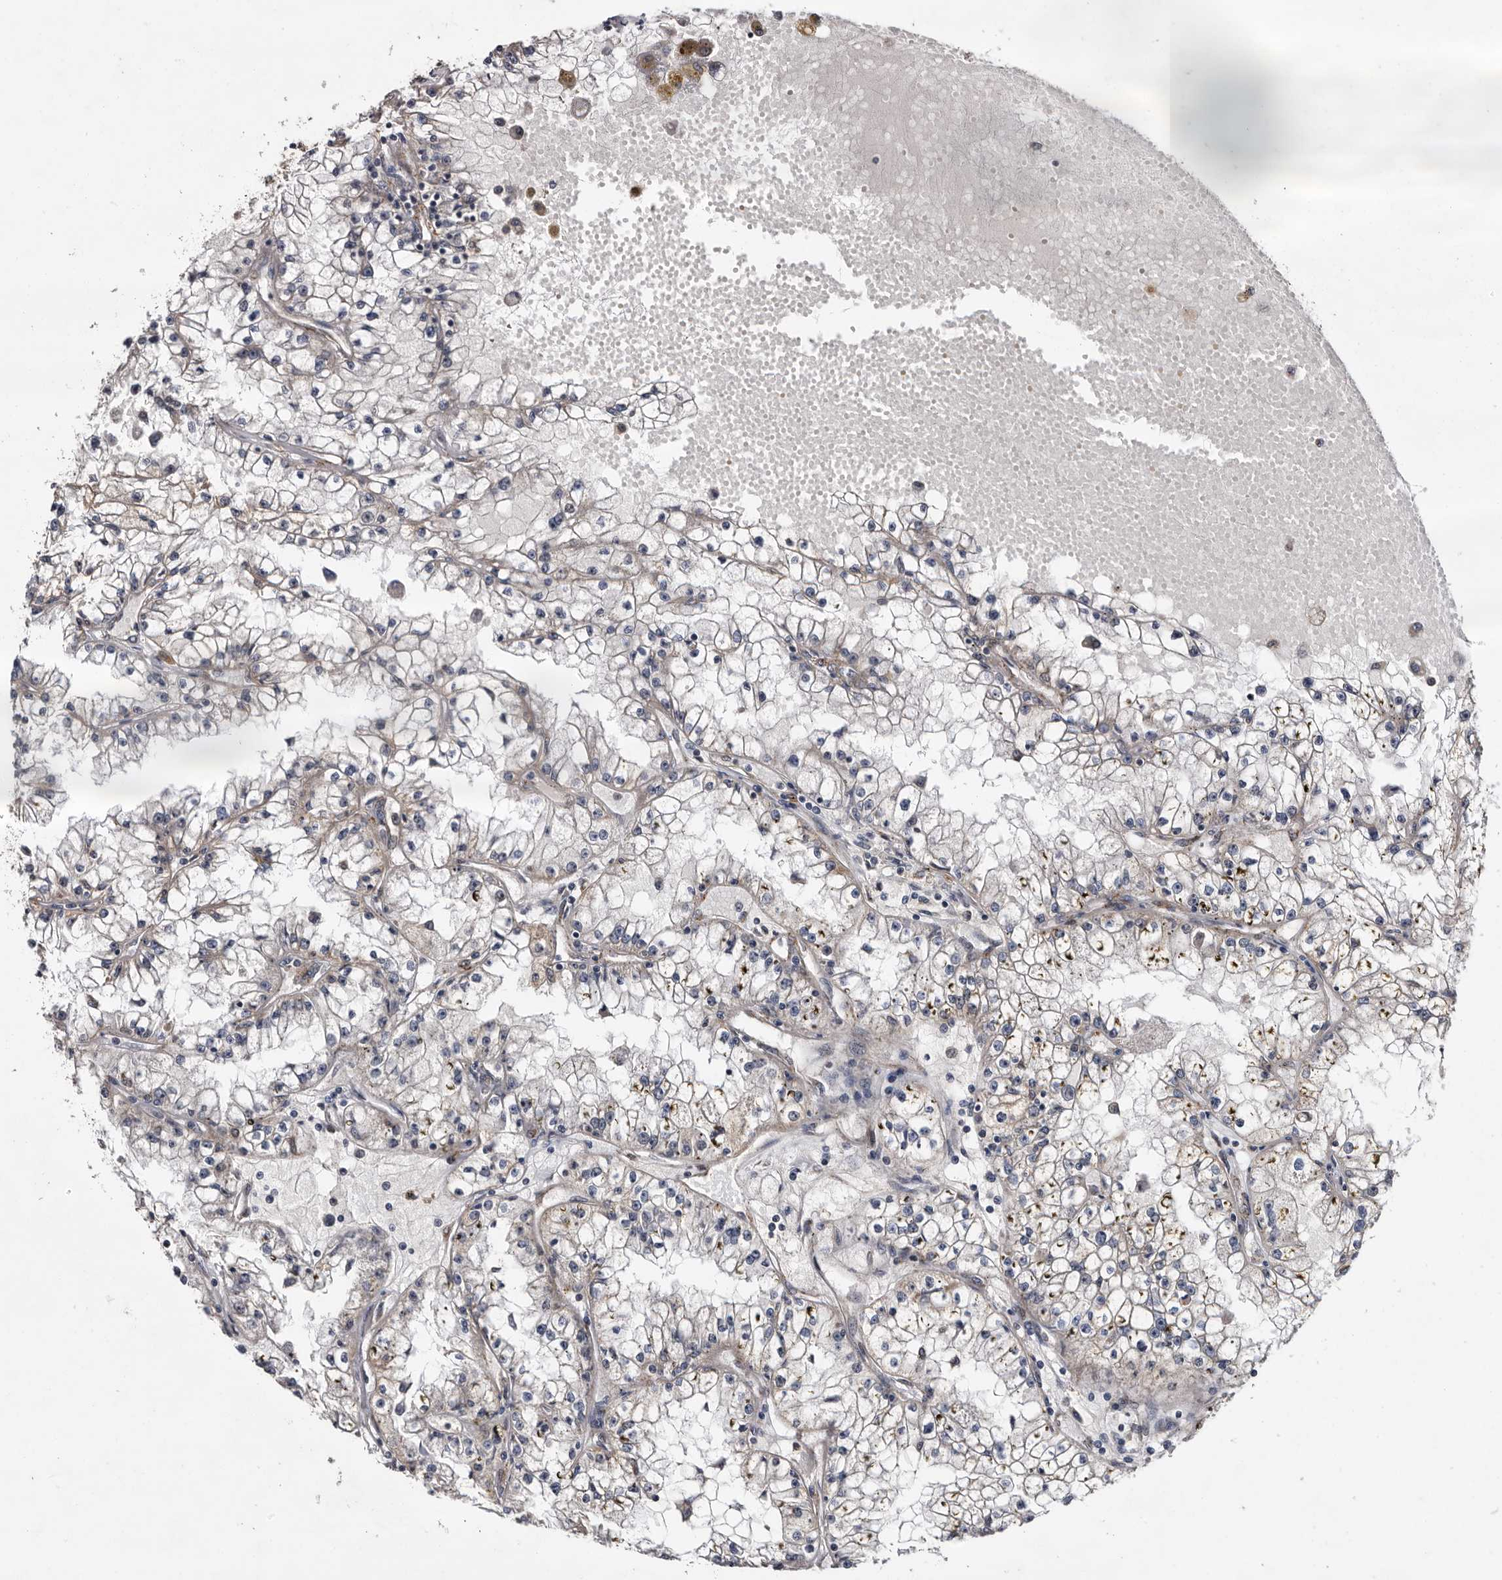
{"staining": {"intensity": "negative", "quantity": "none", "location": "none"}, "tissue": "renal cancer", "cell_type": "Tumor cells", "image_type": "cancer", "snomed": [{"axis": "morphology", "description": "Adenocarcinoma, NOS"}, {"axis": "topography", "description": "Kidney"}], "caption": "Adenocarcinoma (renal) stained for a protein using IHC displays no expression tumor cells.", "gene": "ARMCX2", "patient": {"sex": "male", "age": 56}}